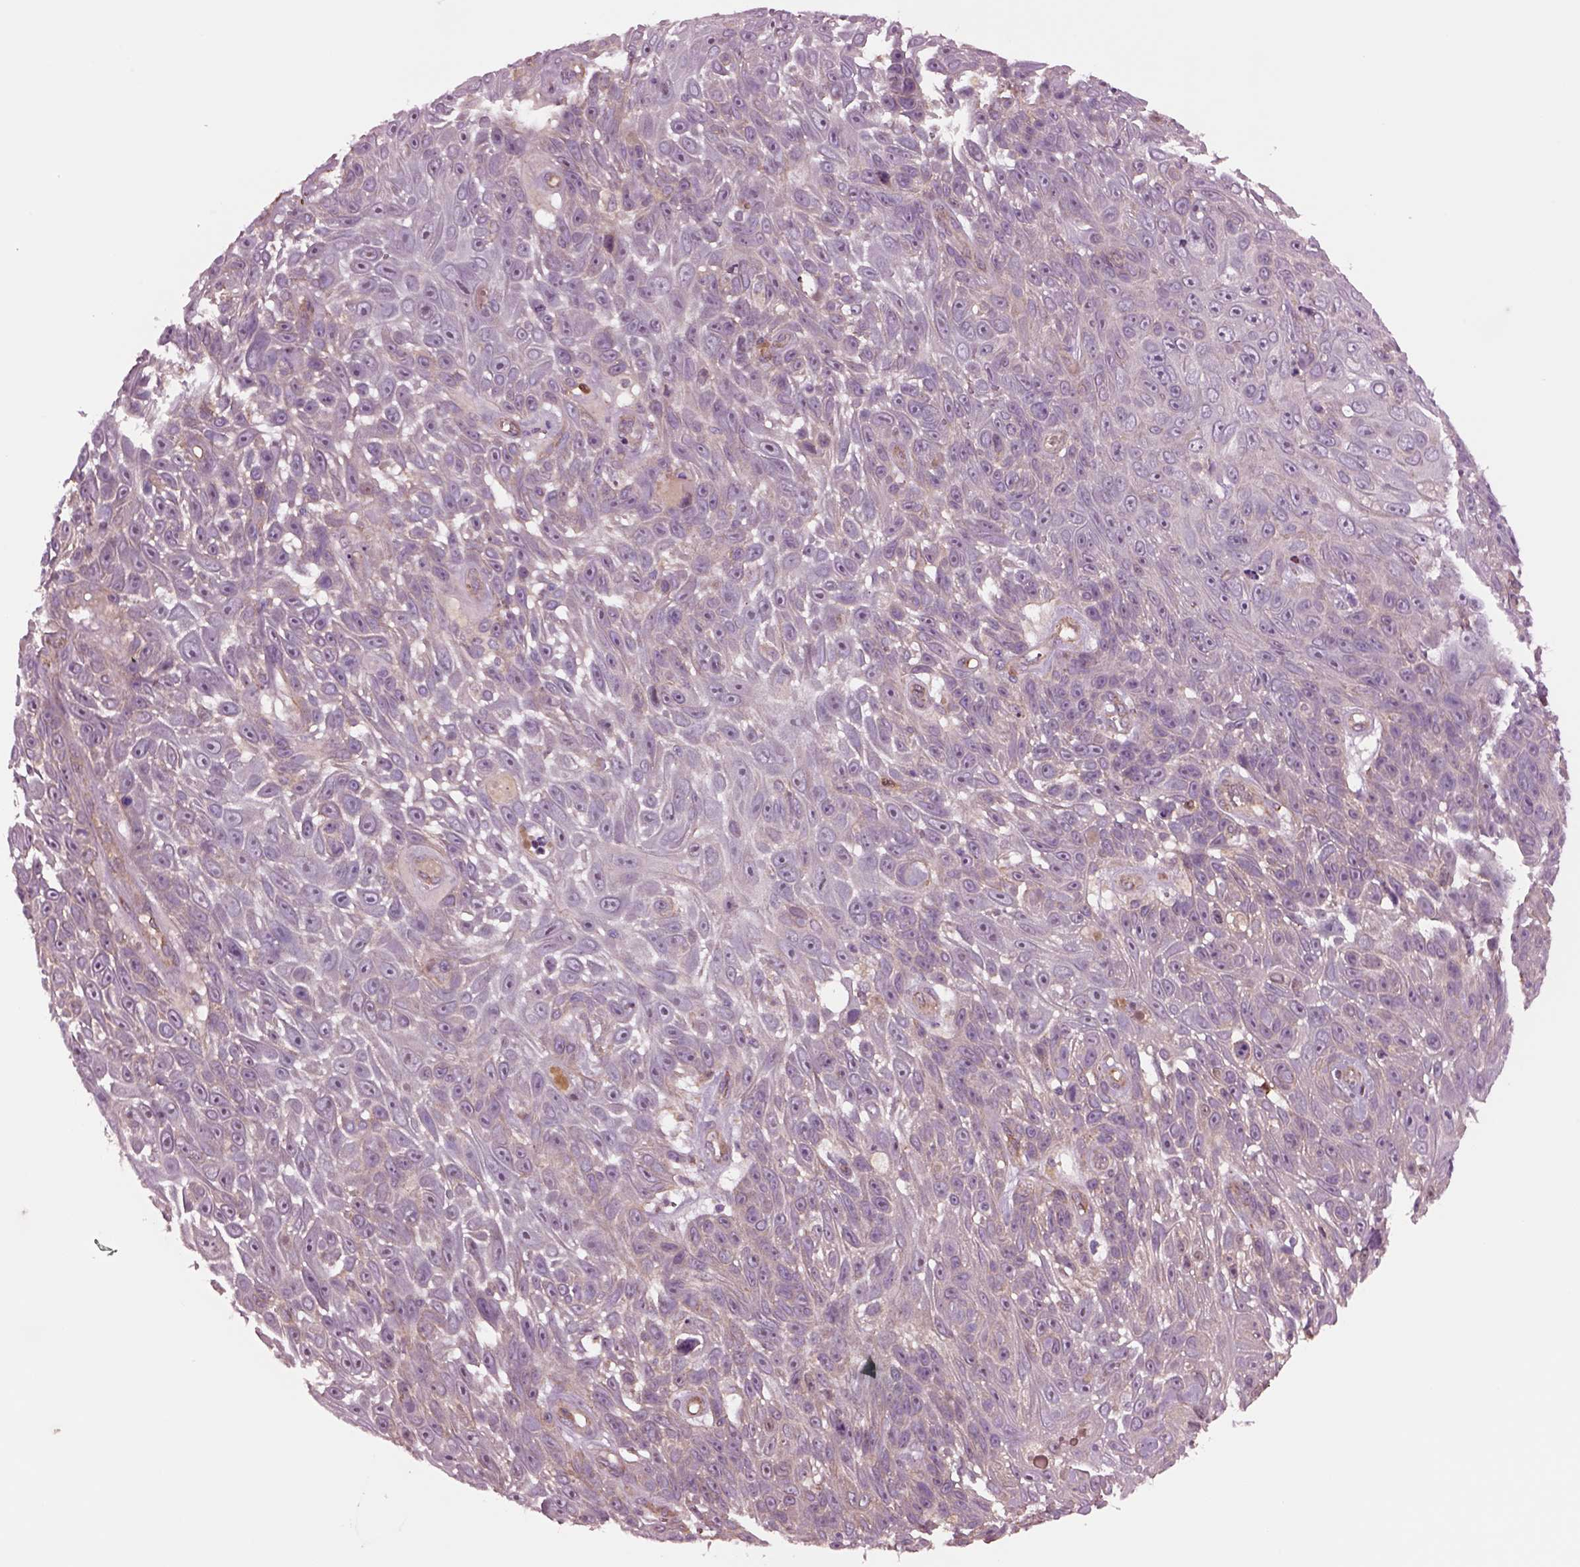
{"staining": {"intensity": "negative", "quantity": "none", "location": "none"}, "tissue": "skin cancer", "cell_type": "Tumor cells", "image_type": "cancer", "snomed": [{"axis": "morphology", "description": "Squamous cell carcinoma, NOS"}, {"axis": "topography", "description": "Skin"}], "caption": "Tumor cells are negative for brown protein staining in squamous cell carcinoma (skin).", "gene": "HTR1B", "patient": {"sex": "male", "age": 82}}